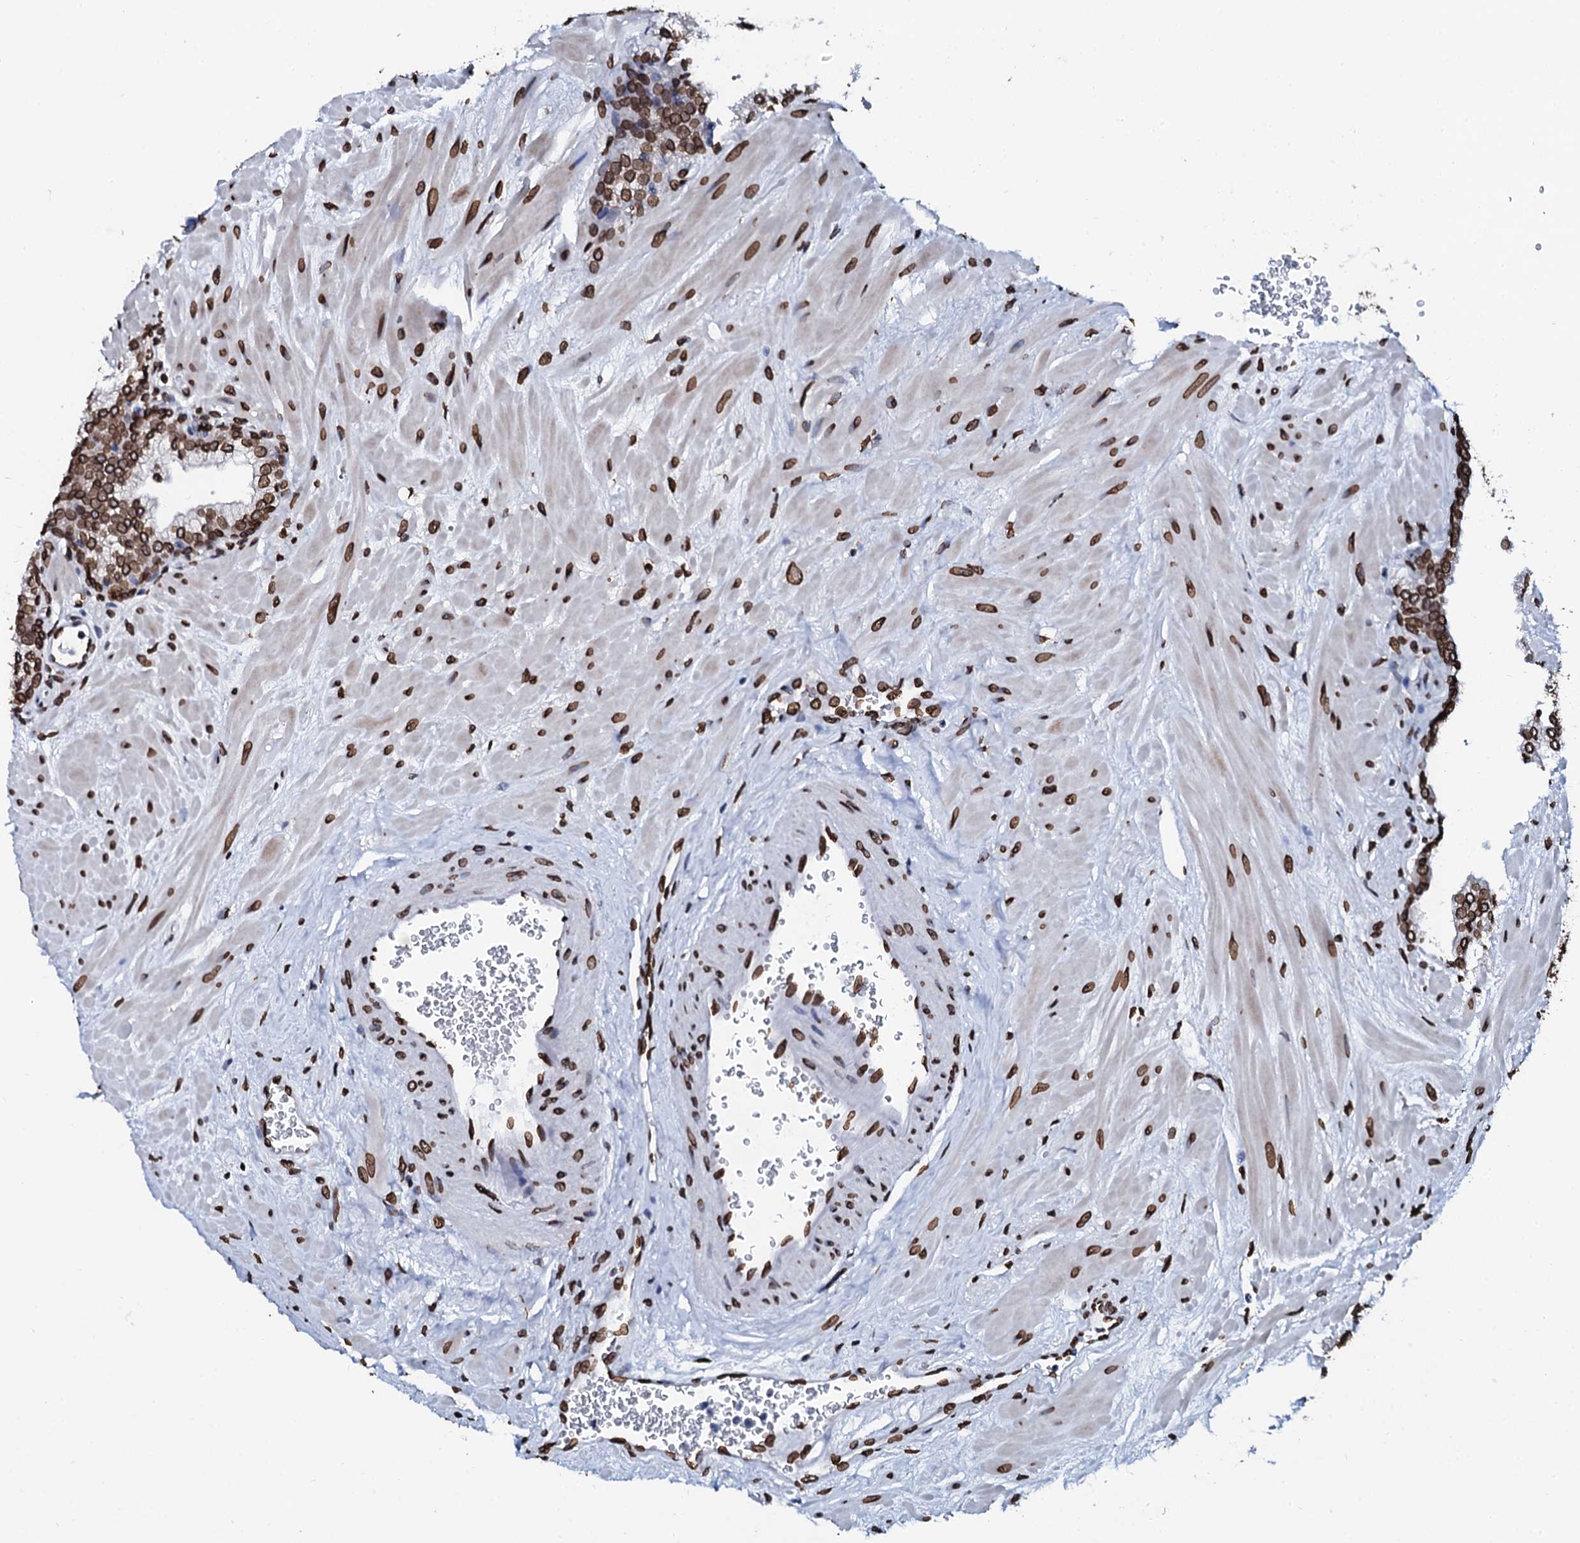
{"staining": {"intensity": "strong", "quantity": ">75%", "location": "nuclear"}, "tissue": "prostate", "cell_type": "Glandular cells", "image_type": "normal", "snomed": [{"axis": "morphology", "description": "Normal tissue, NOS"}, {"axis": "topography", "description": "Prostate"}], "caption": "Brown immunohistochemical staining in unremarkable prostate demonstrates strong nuclear staining in approximately >75% of glandular cells. Nuclei are stained in blue.", "gene": "KATNAL2", "patient": {"sex": "male", "age": 60}}